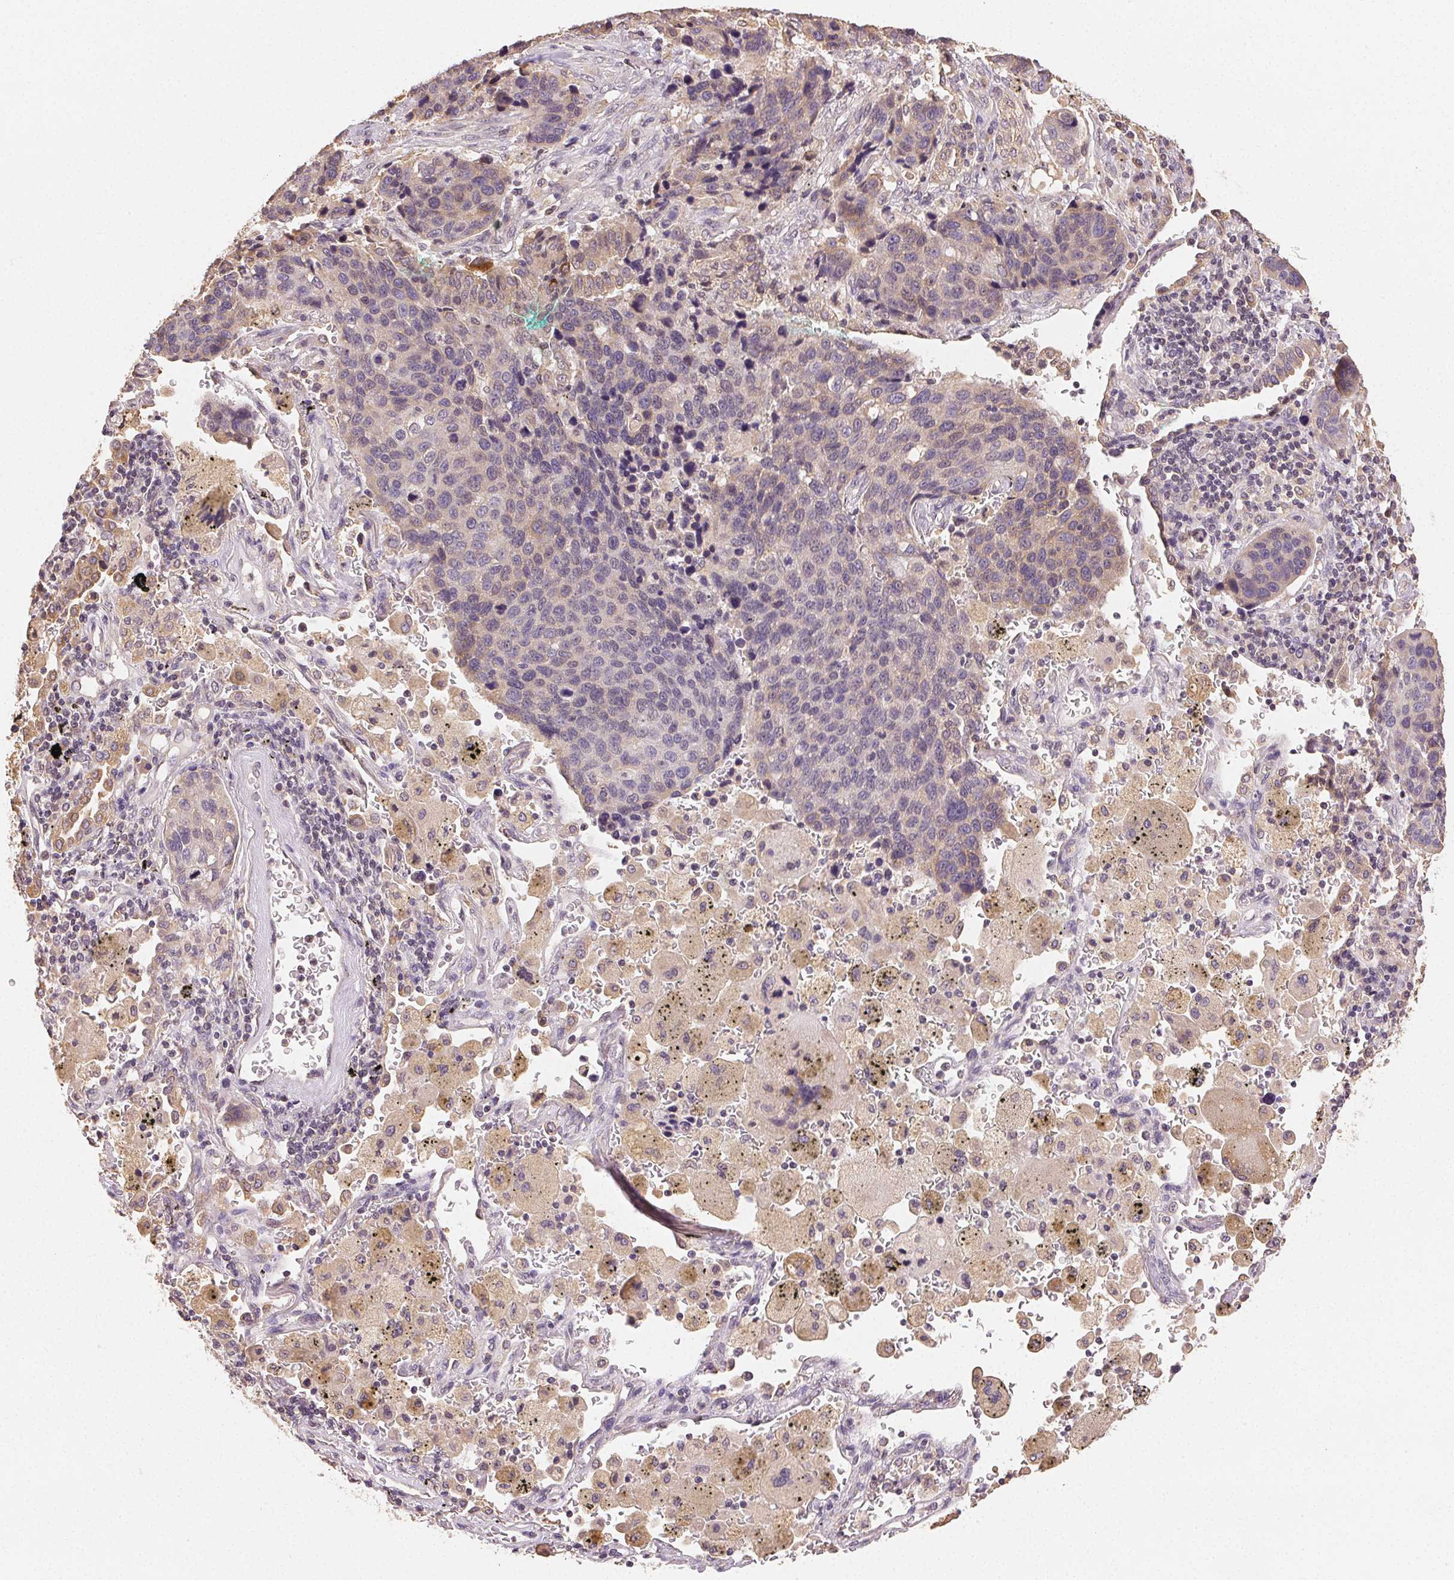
{"staining": {"intensity": "negative", "quantity": "none", "location": "none"}, "tissue": "lung cancer", "cell_type": "Tumor cells", "image_type": "cancer", "snomed": [{"axis": "morphology", "description": "Squamous cell carcinoma, NOS"}, {"axis": "topography", "description": "Lymph node"}, {"axis": "topography", "description": "Lung"}], "caption": "High power microscopy image of an immunohistochemistry (IHC) histopathology image of squamous cell carcinoma (lung), revealing no significant positivity in tumor cells.", "gene": "SEZ6L2", "patient": {"sex": "male", "age": 61}}